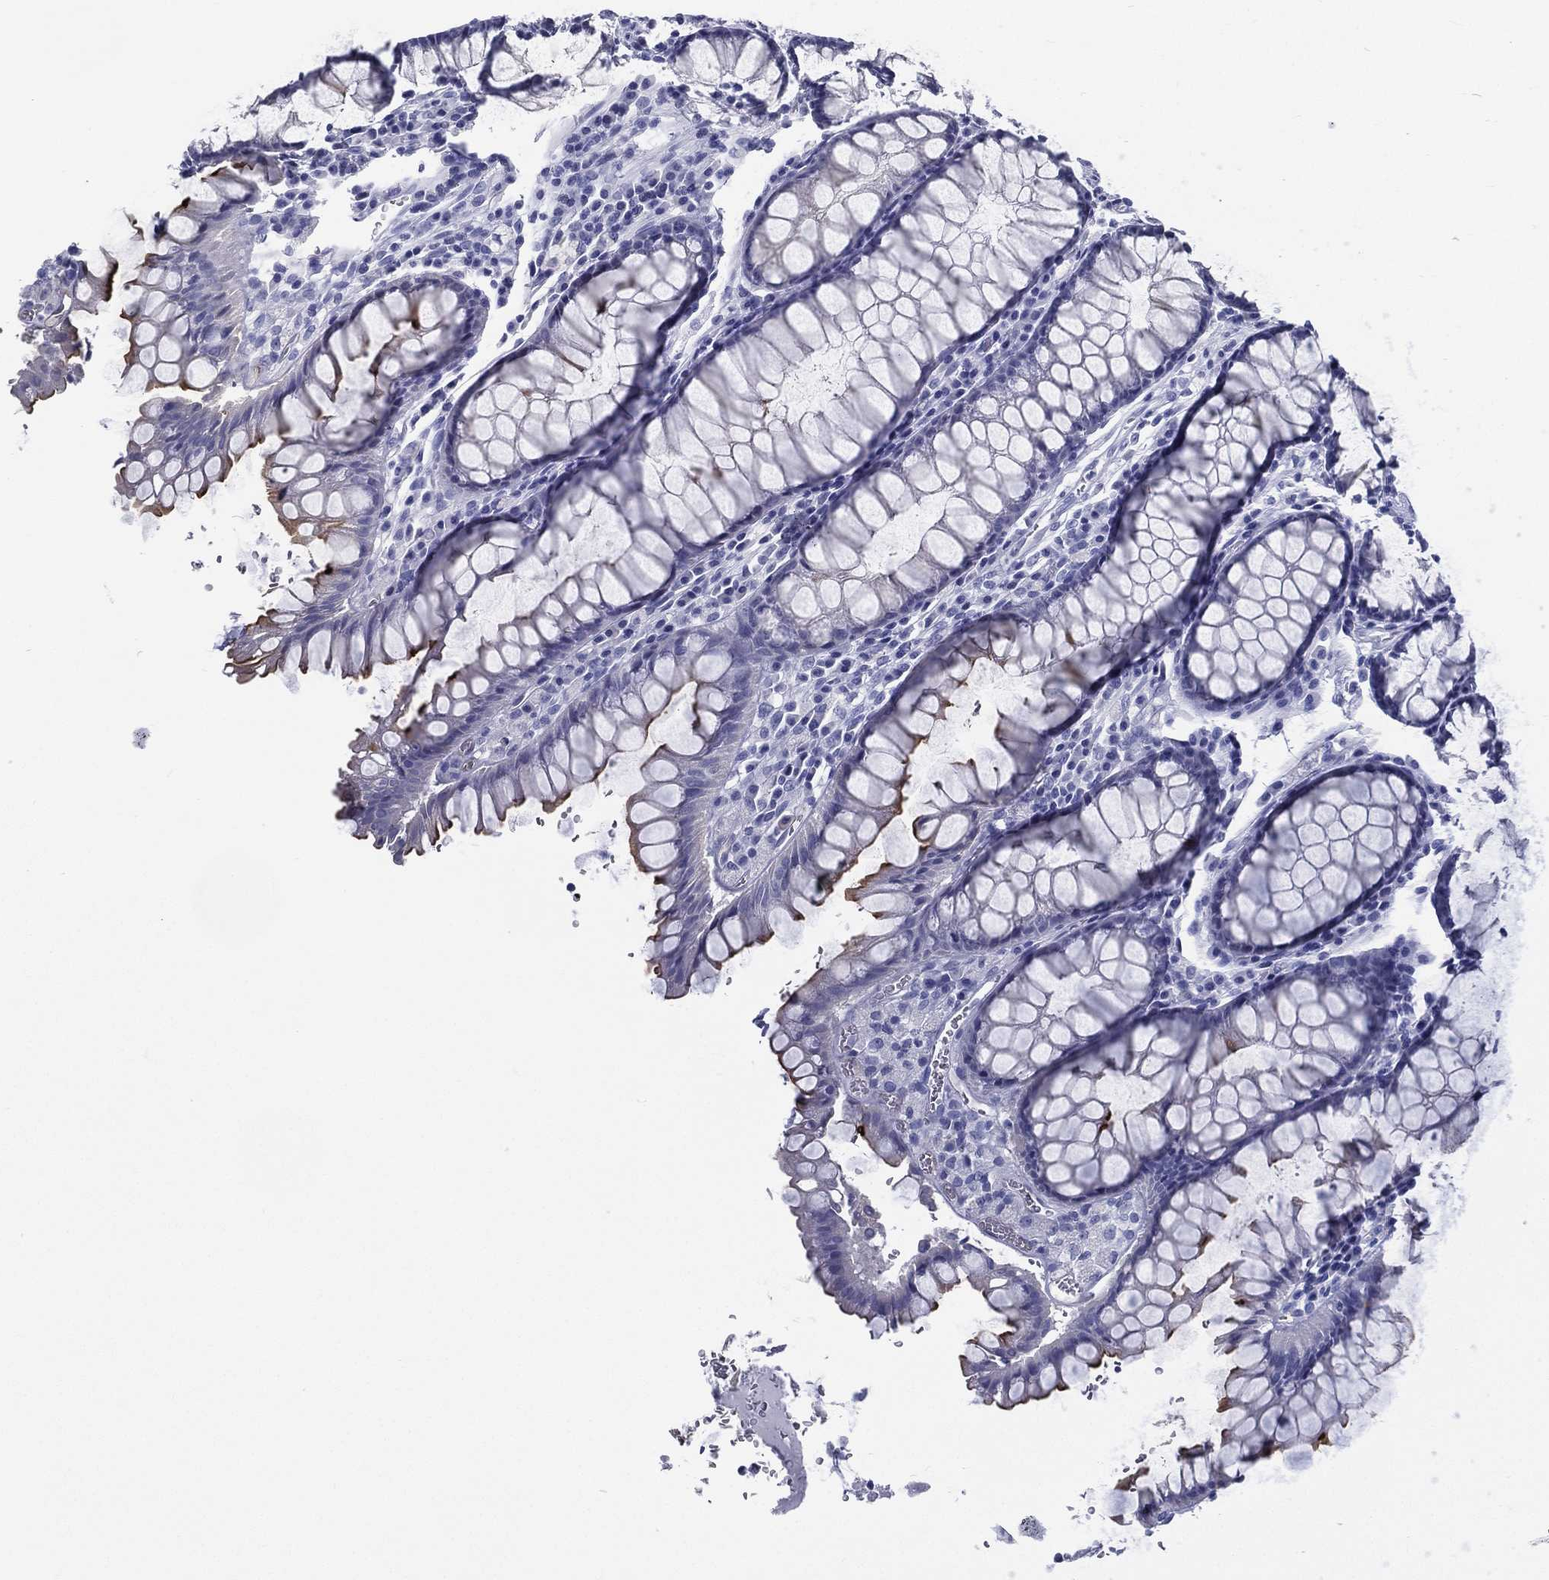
{"staining": {"intensity": "strong", "quantity": "25%-75%", "location": "cytoplasmic/membranous"}, "tissue": "rectum", "cell_type": "Glandular cells", "image_type": "normal", "snomed": [{"axis": "morphology", "description": "Normal tissue, NOS"}, {"axis": "topography", "description": "Rectum"}], "caption": "Strong cytoplasmic/membranous protein expression is seen in approximately 25%-75% of glandular cells in rectum. The protein is shown in brown color, while the nuclei are stained blue.", "gene": "RSPH4A", "patient": {"sex": "female", "age": 68}}